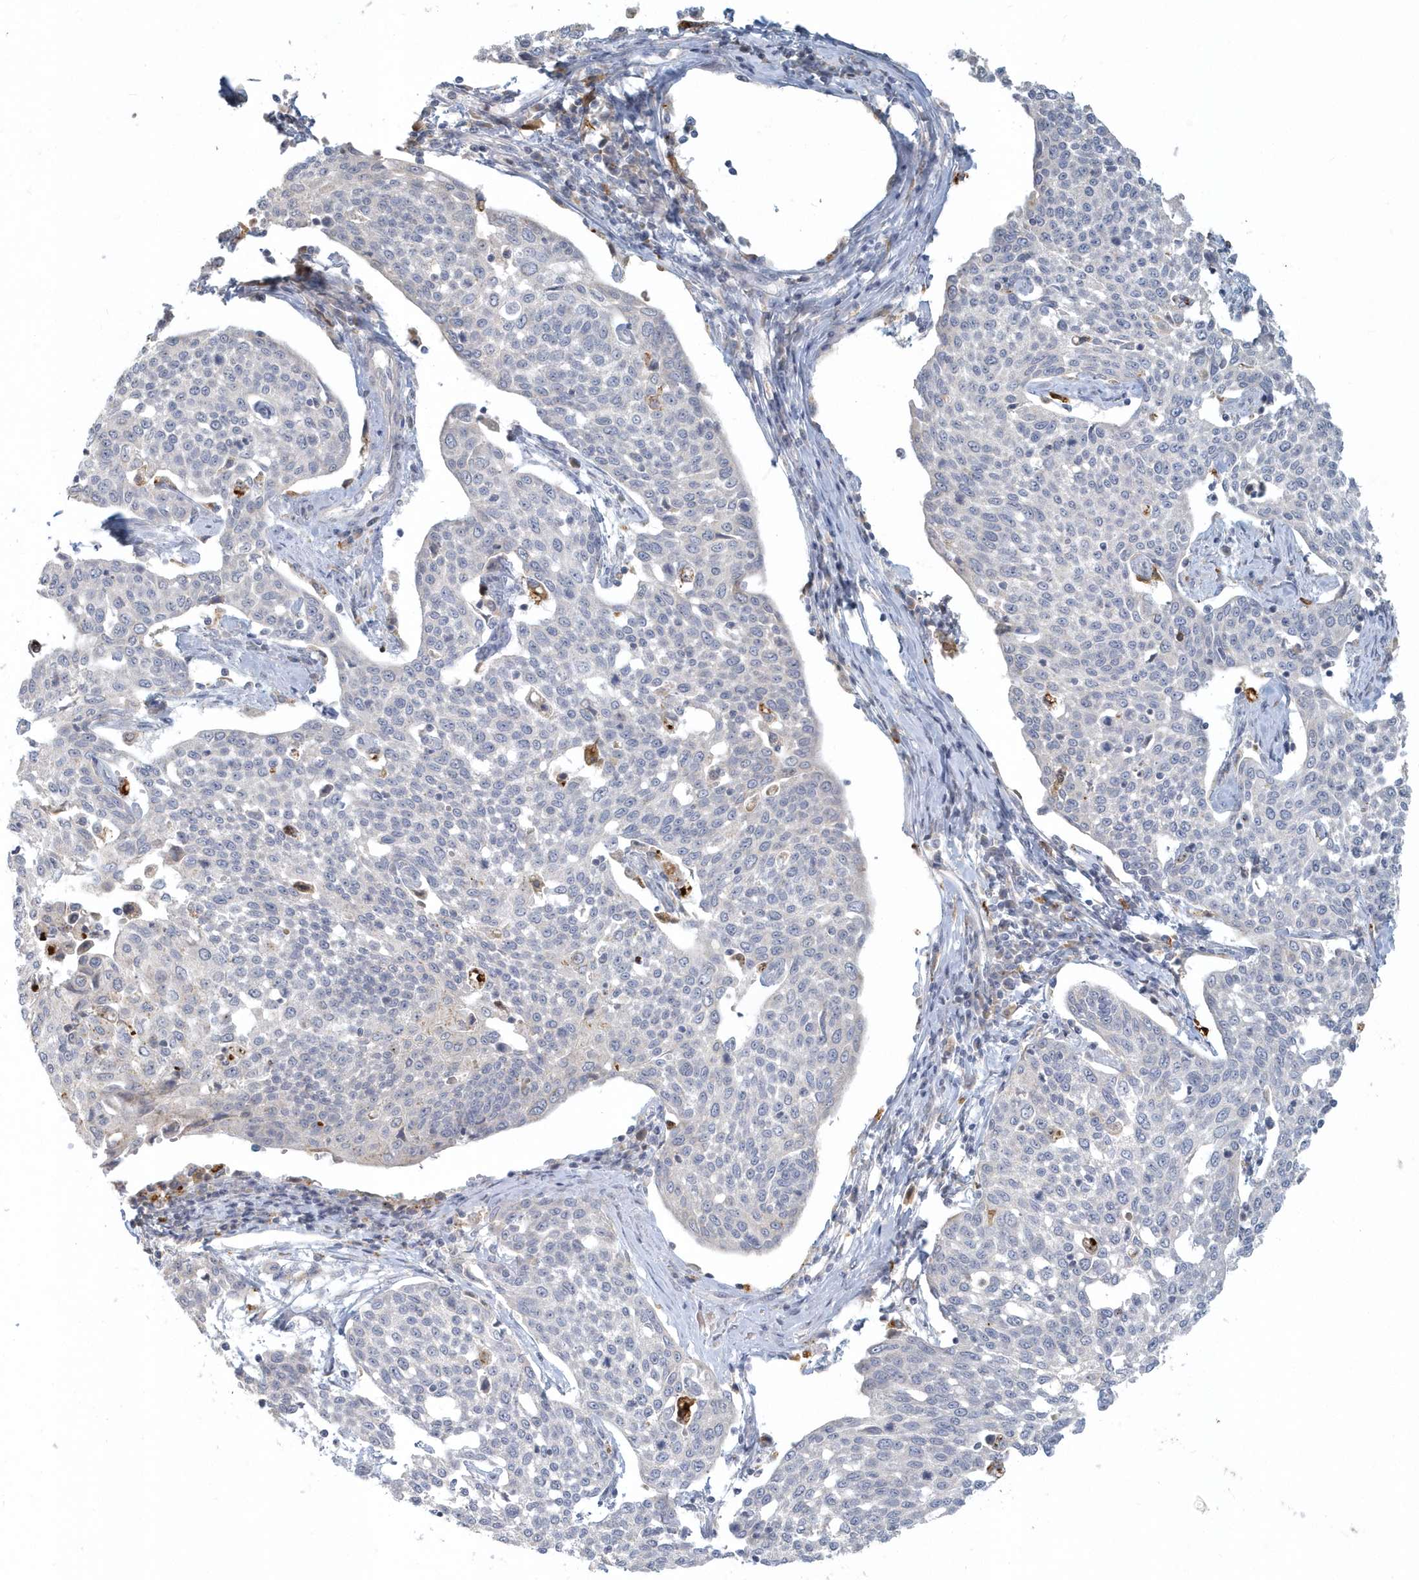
{"staining": {"intensity": "negative", "quantity": "none", "location": "none"}, "tissue": "cervical cancer", "cell_type": "Tumor cells", "image_type": "cancer", "snomed": [{"axis": "morphology", "description": "Squamous cell carcinoma, NOS"}, {"axis": "topography", "description": "Cervix"}], "caption": "DAB immunohistochemical staining of cervical squamous cell carcinoma displays no significant staining in tumor cells.", "gene": "NAPB", "patient": {"sex": "female", "age": 34}}